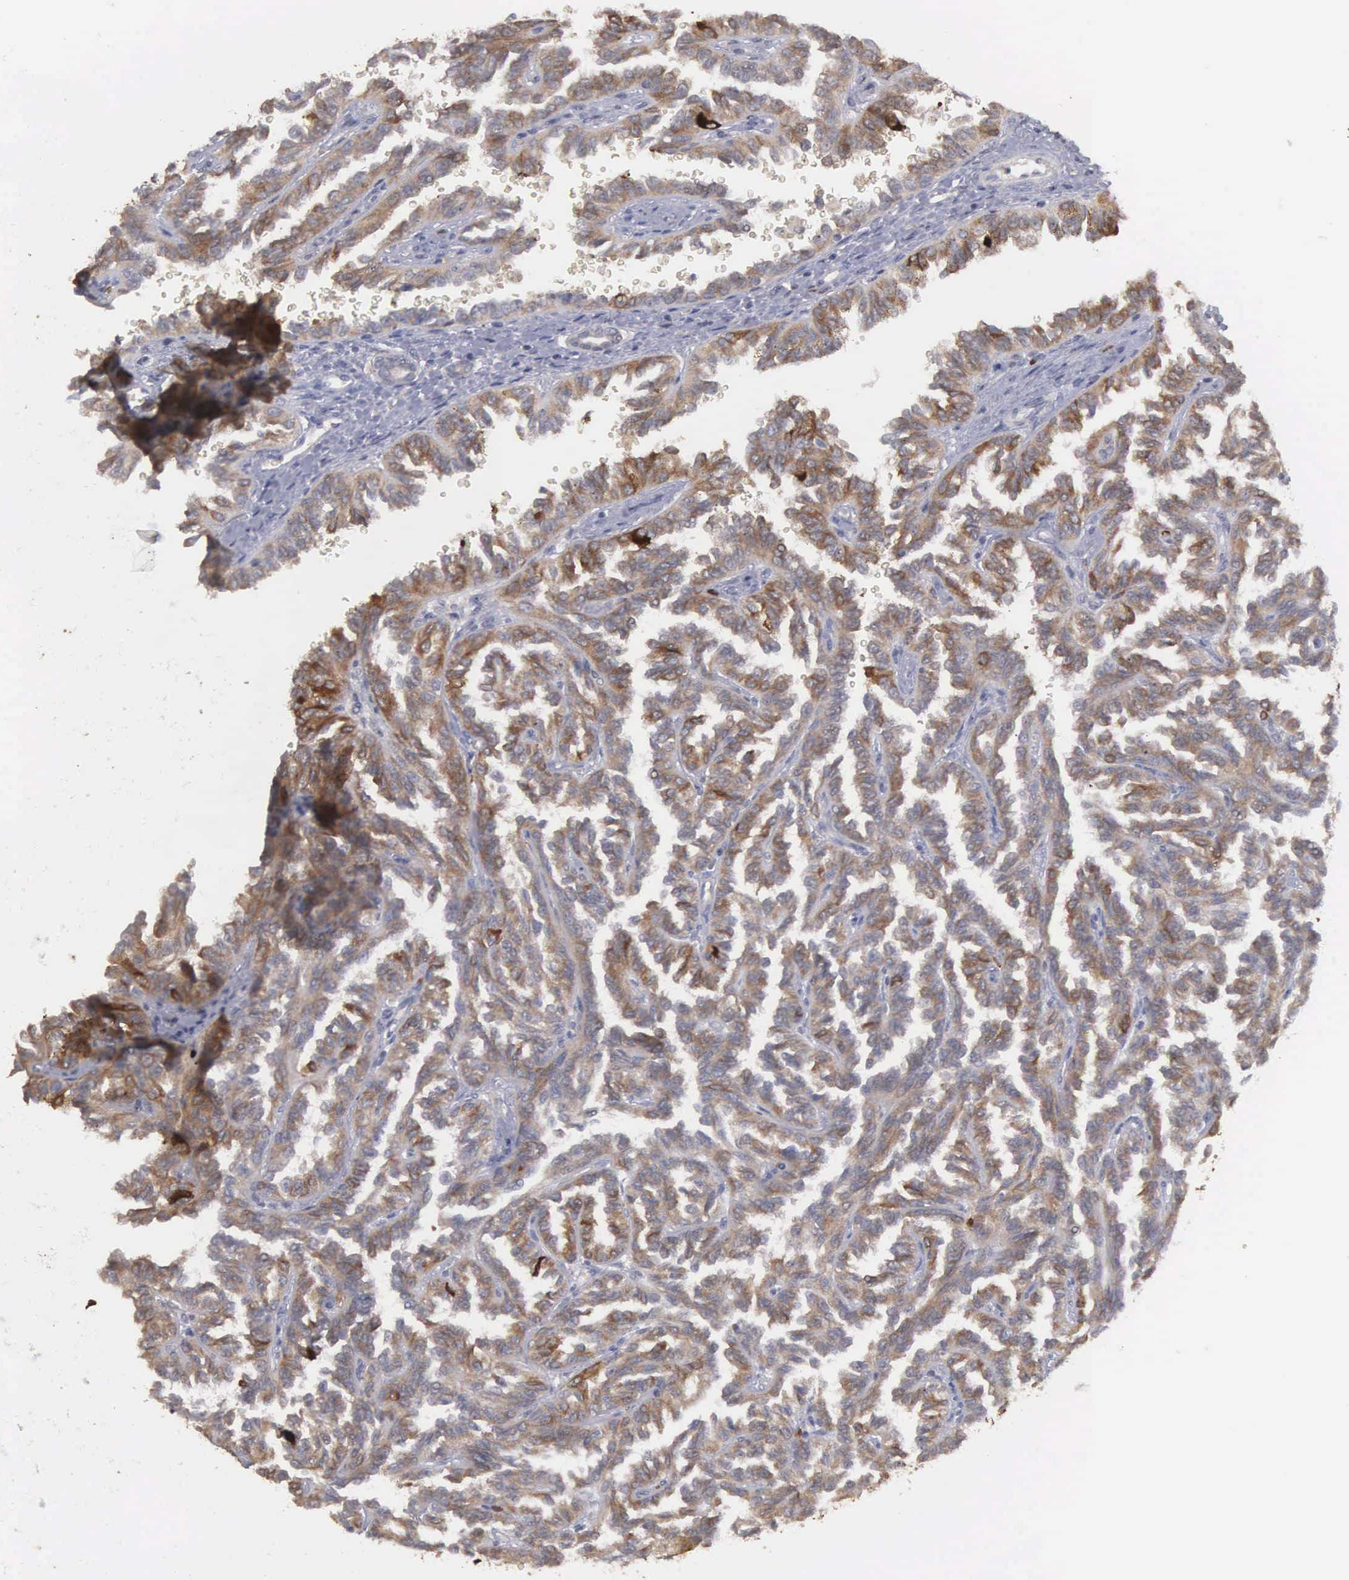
{"staining": {"intensity": "weak", "quantity": ">75%", "location": "cytoplasmic/membranous,nuclear"}, "tissue": "renal cancer", "cell_type": "Tumor cells", "image_type": "cancer", "snomed": [{"axis": "morphology", "description": "Inflammation, NOS"}, {"axis": "morphology", "description": "Adenocarcinoma, NOS"}, {"axis": "topography", "description": "Kidney"}], "caption": "Protein staining demonstrates weak cytoplasmic/membranous and nuclear expression in about >75% of tumor cells in adenocarcinoma (renal).", "gene": "AMN", "patient": {"sex": "male", "age": 68}}